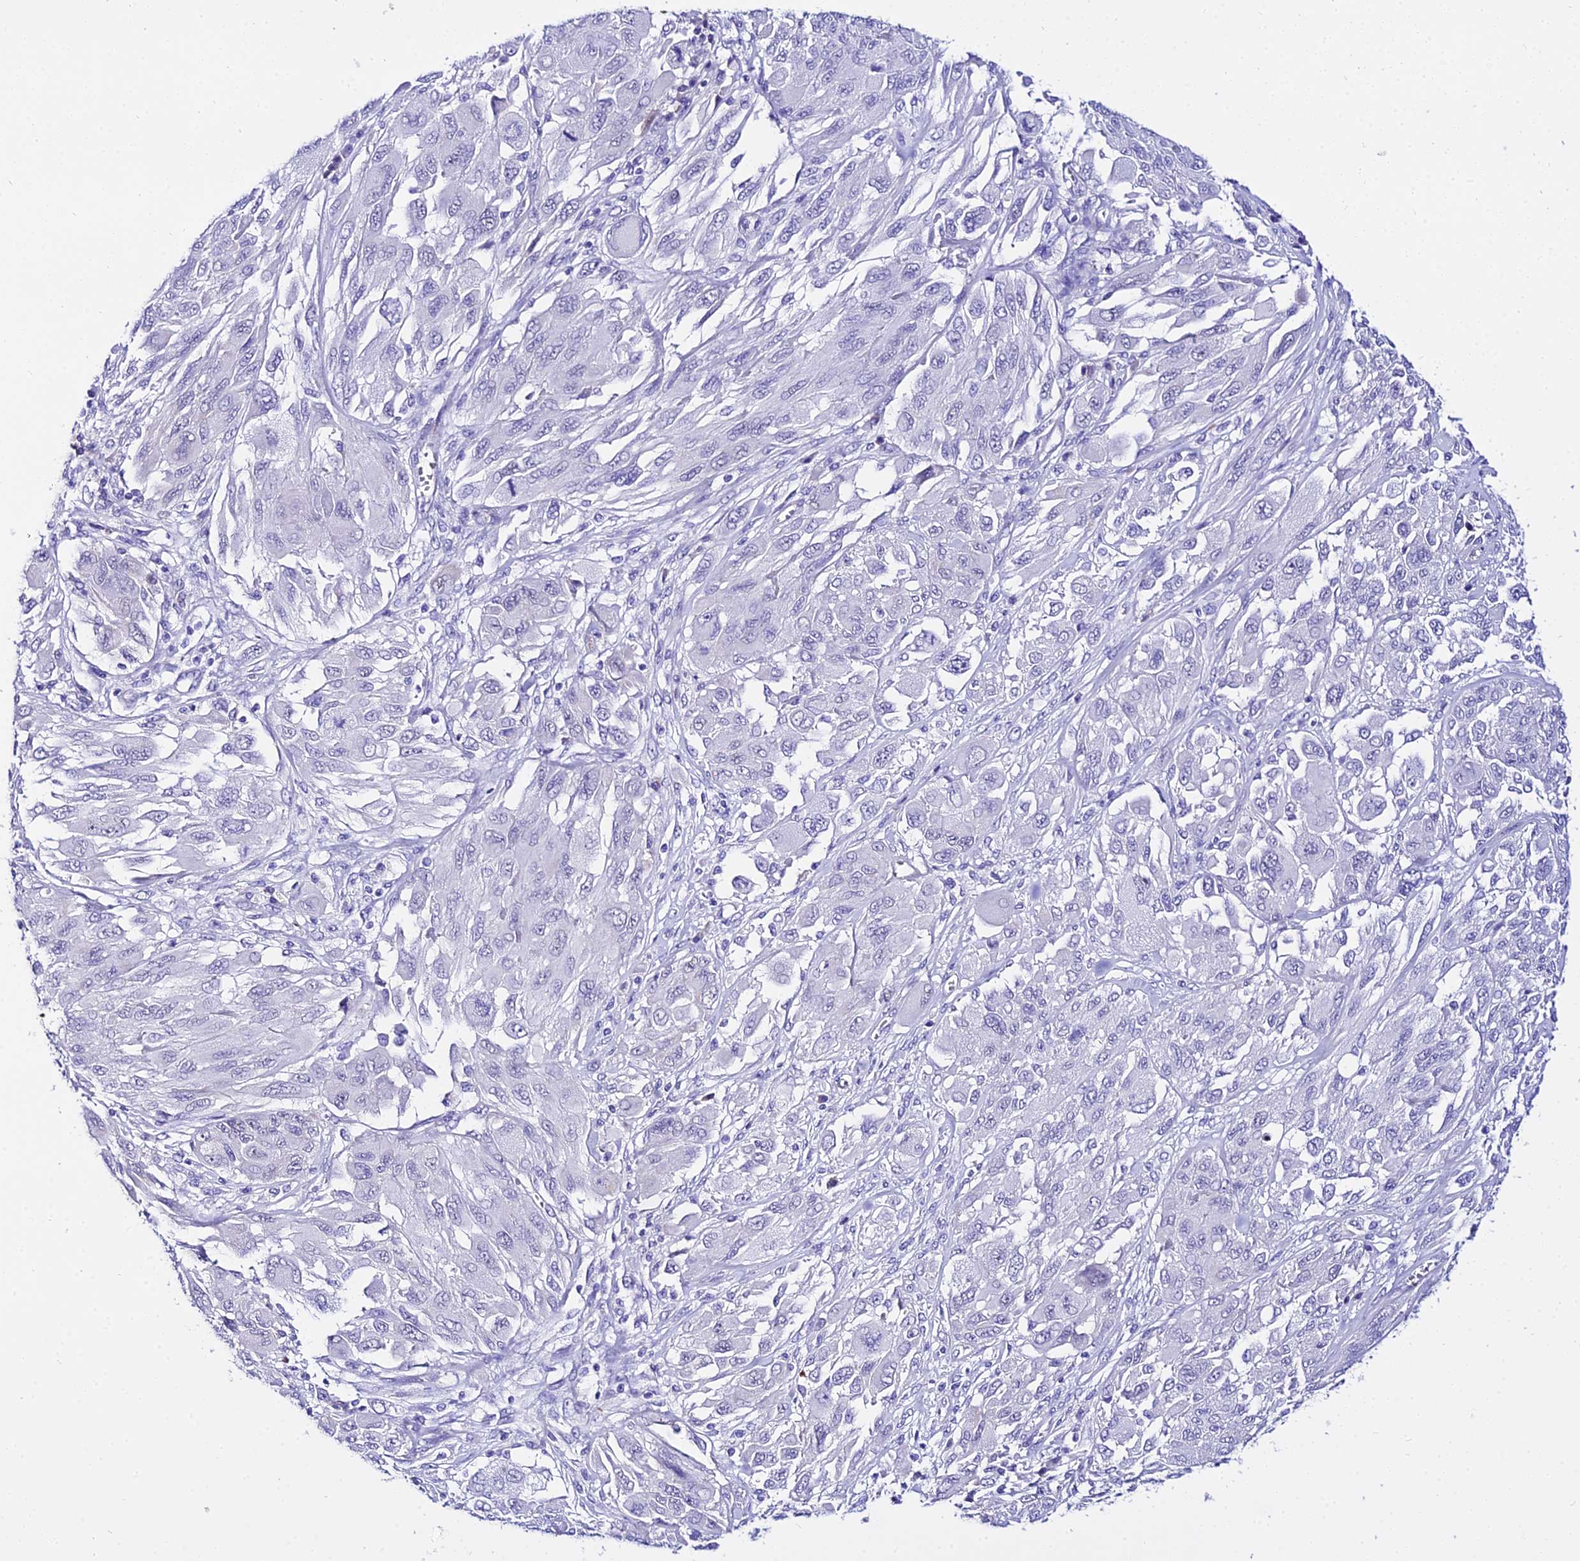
{"staining": {"intensity": "negative", "quantity": "none", "location": "none"}, "tissue": "melanoma", "cell_type": "Tumor cells", "image_type": "cancer", "snomed": [{"axis": "morphology", "description": "Malignant melanoma, NOS"}, {"axis": "topography", "description": "Skin"}], "caption": "Histopathology image shows no protein staining in tumor cells of melanoma tissue.", "gene": "DEFB106A", "patient": {"sex": "female", "age": 91}}